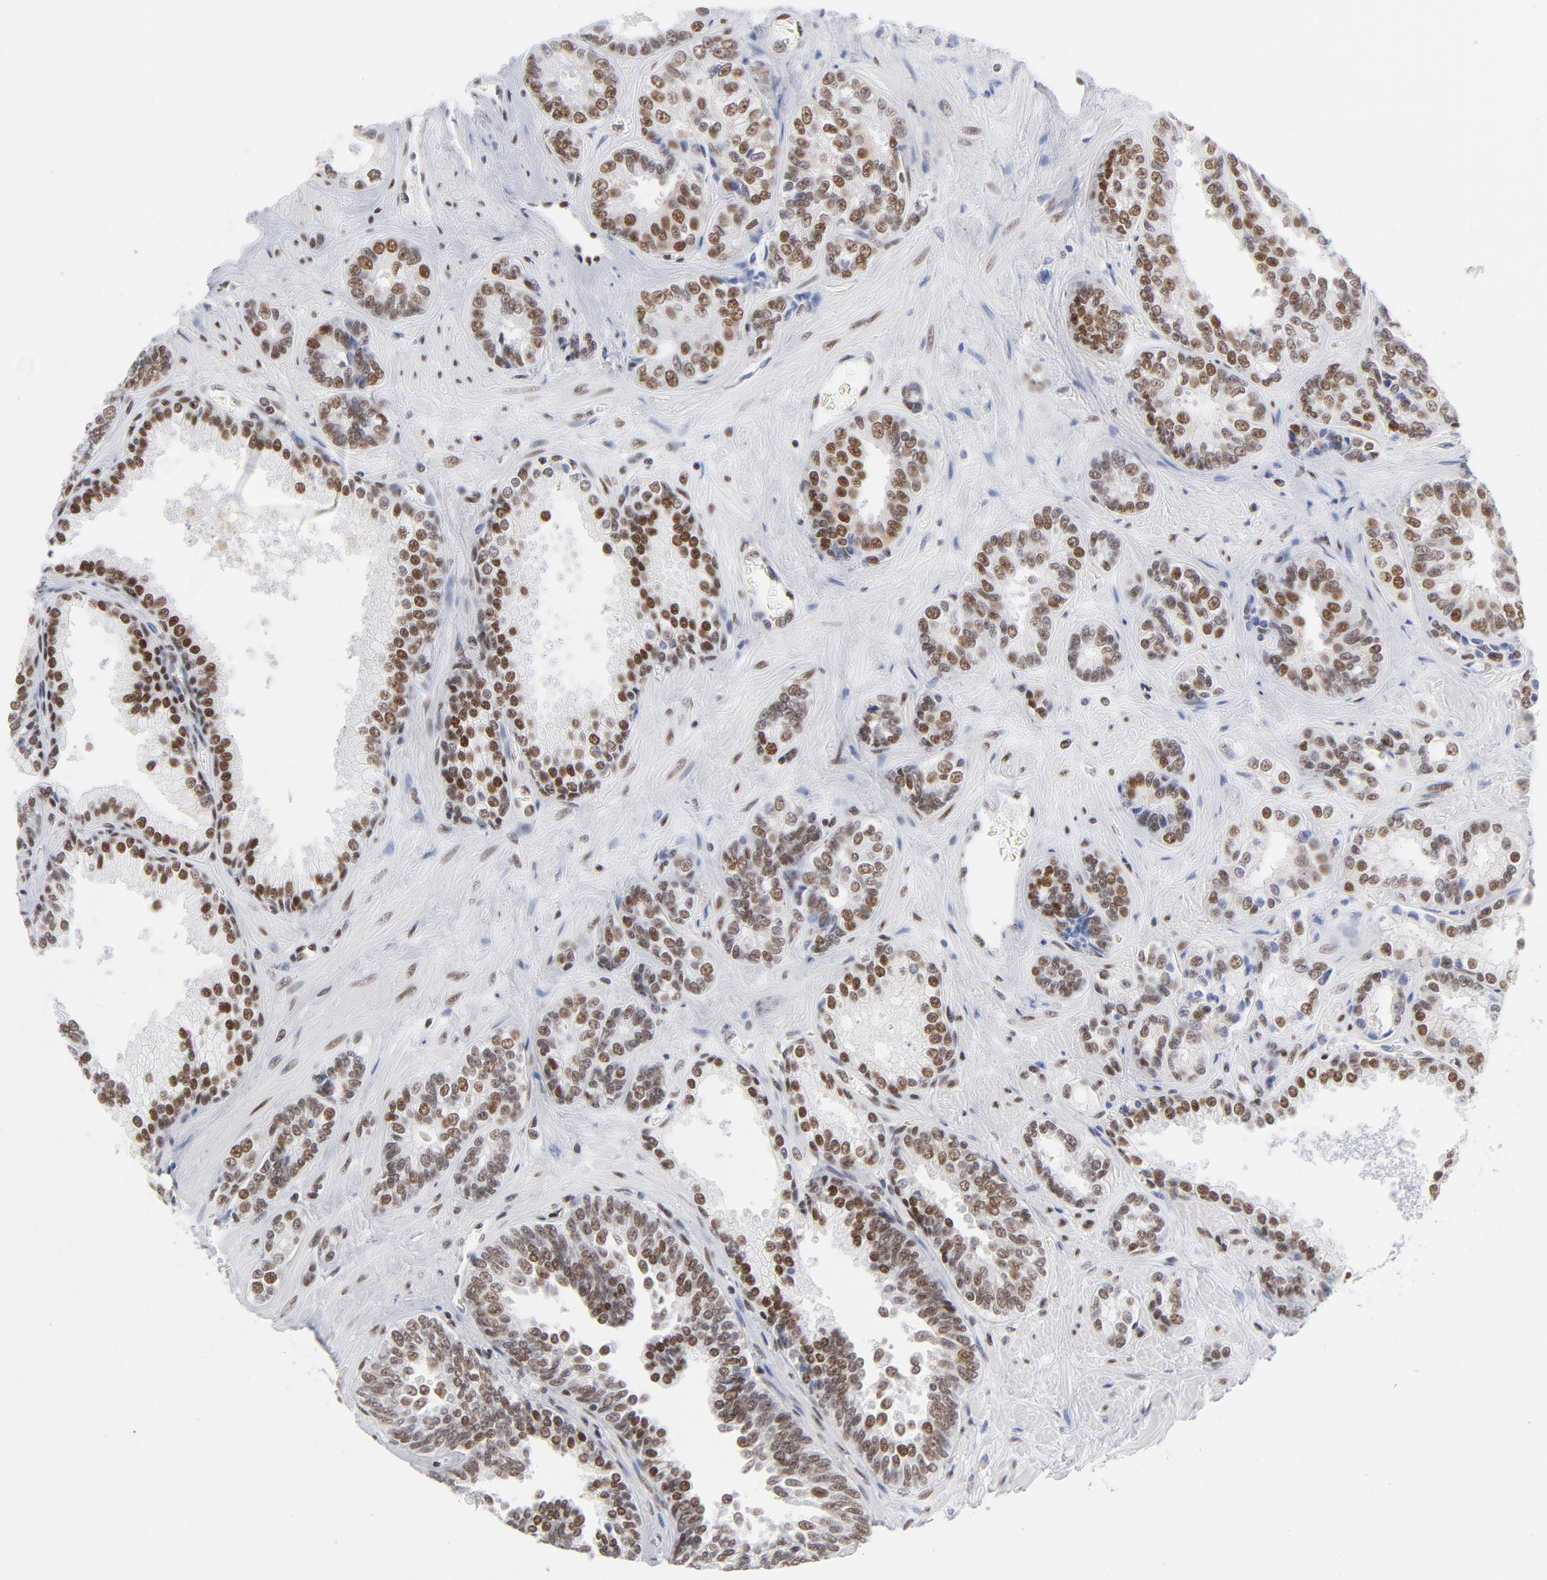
{"staining": {"intensity": "moderate", "quantity": ">75%", "location": "nuclear"}, "tissue": "prostate cancer", "cell_type": "Tumor cells", "image_type": "cancer", "snomed": [{"axis": "morphology", "description": "Adenocarcinoma, High grade"}, {"axis": "topography", "description": "Prostate"}], "caption": "IHC photomicrograph of neoplastic tissue: adenocarcinoma (high-grade) (prostate) stained using IHC exhibits medium levels of moderate protein expression localized specifically in the nuclear of tumor cells, appearing as a nuclear brown color.", "gene": "ATF2", "patient": {"sex": "male", "age": 67}}